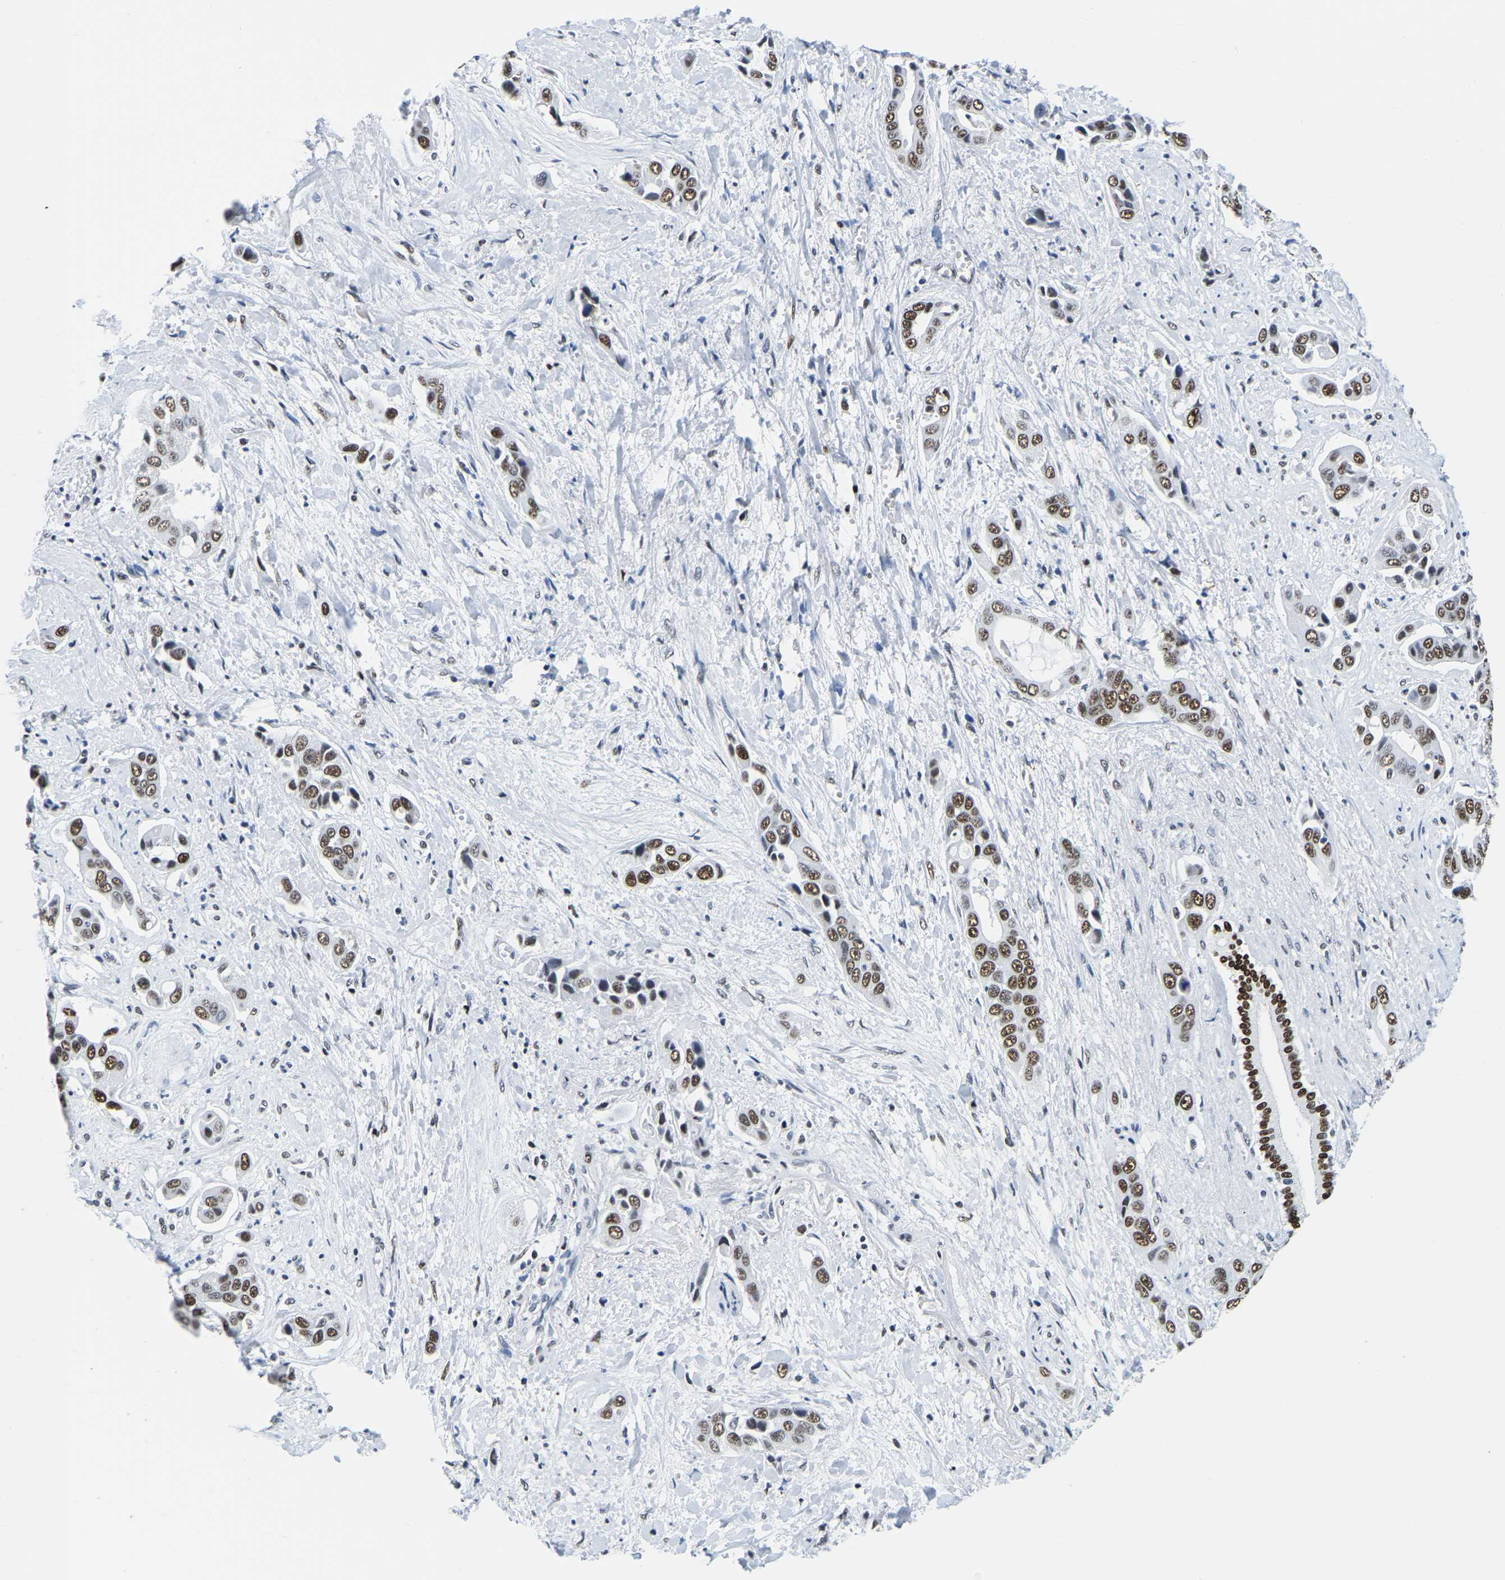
{"staining": {"intensity": "moderate", "quantity": ">75%", "location": "nuclear"}, "tissue": "liver cancer", "cell_type": "Tumor cells", "image_type": "cancer", "snomed": [{"axis": "morphology", "description": "Cholangiocarcinoma"}, {"axis": "topography", "description": "Liver"}], "caption": "This image reveals liver cholangiocarcinoma stained with IHC to label a protein in brown. The nuclear of tumor cells show moderate positivity for the protein. Nuclei are counter-stained blue.", "gene": "UBA1", "patient": {"sex": "female", "age": 52}}